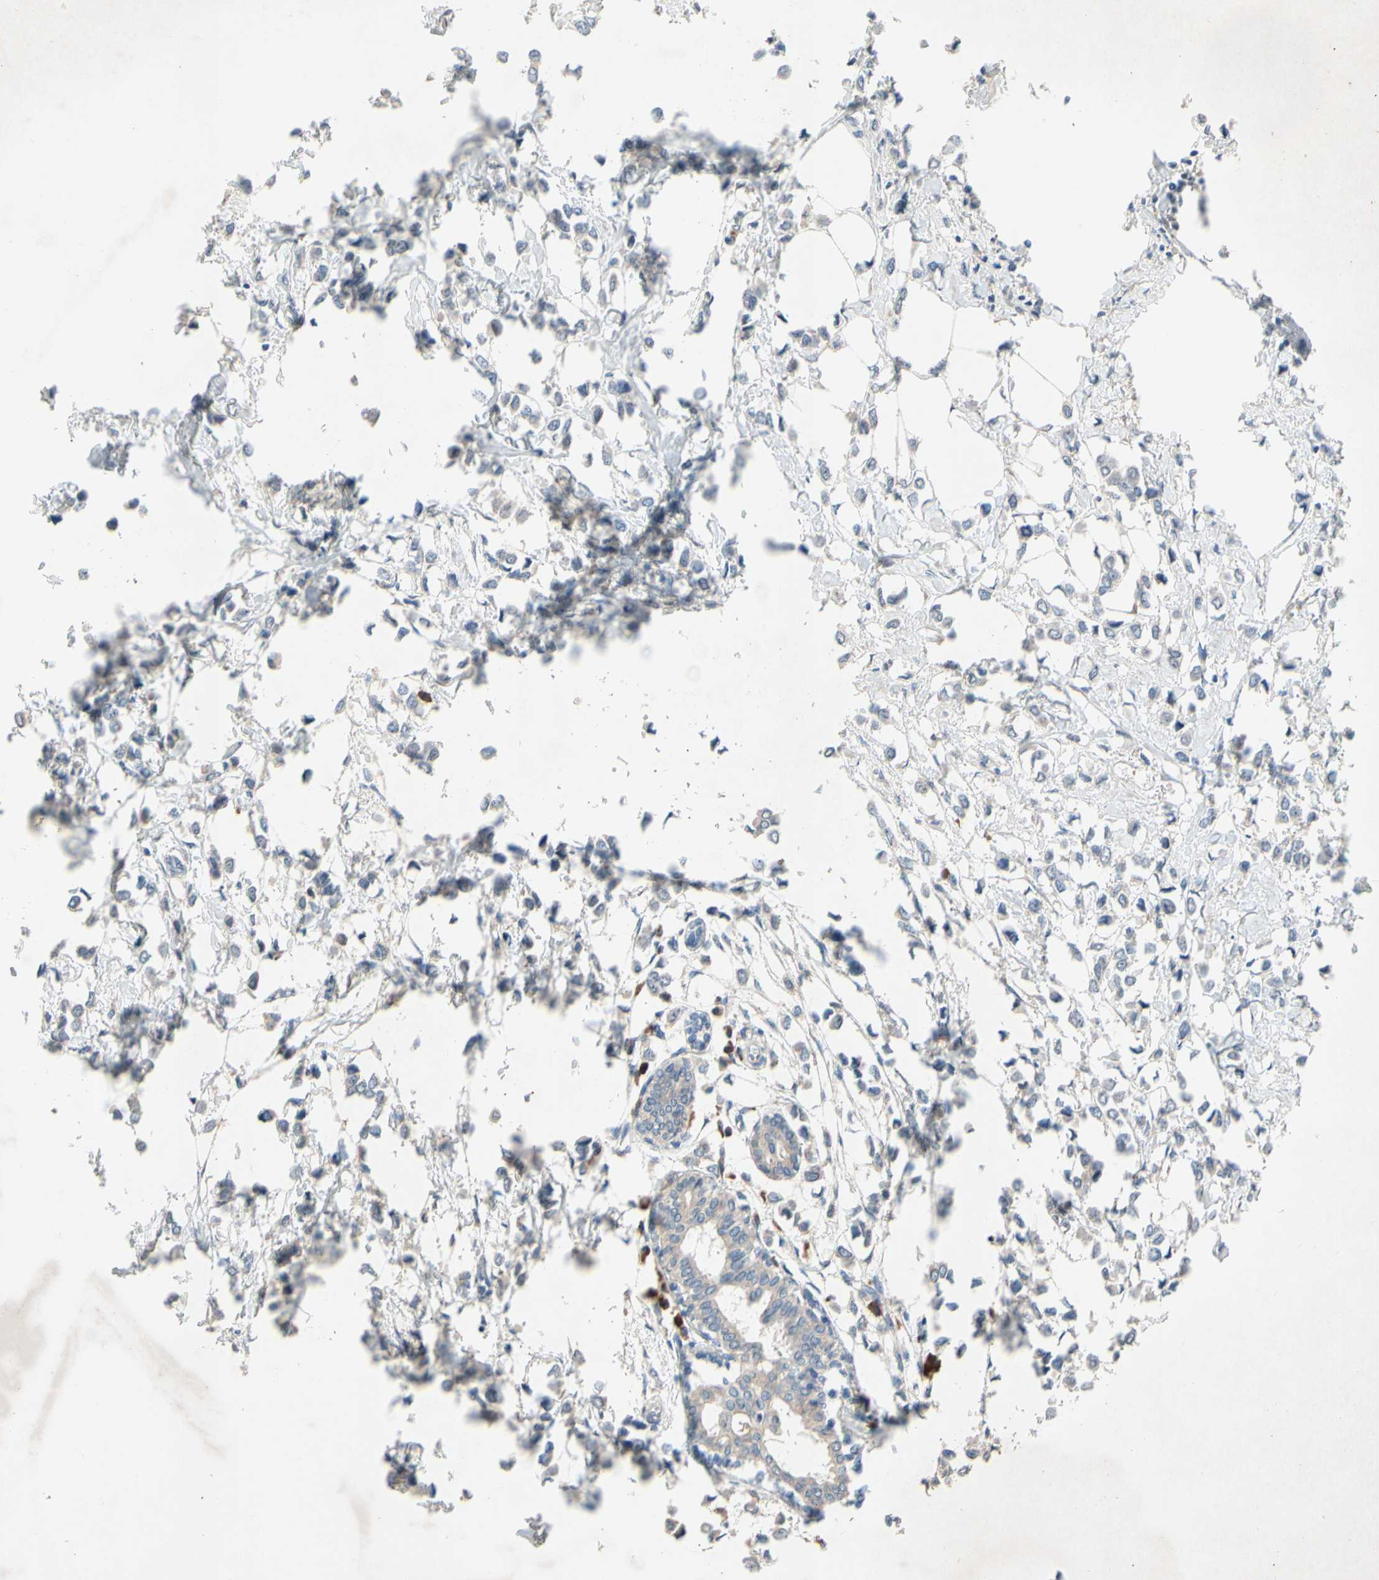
{"staining": {"intensity": "weak", "quantity": ">75%", "location": "cytoplasmic/membranous"}, "tissue": "breast cancer", "cell_type": "Tumor cells", "image_type": "cancer", "snomed": [{"axis": "morphology", "description": "Lobular carcinoma"}, {"axis": "topography", "description": "Breast"}], "caption": "Protein expression analysis of human breast cancer reveals weak cytoplasmic/membranous positivity in approximately >75% of tumor cells. Nuclei are stained in blue.", "gene": "PRDX4", "patient": {"sex": "female", "age": 51}}